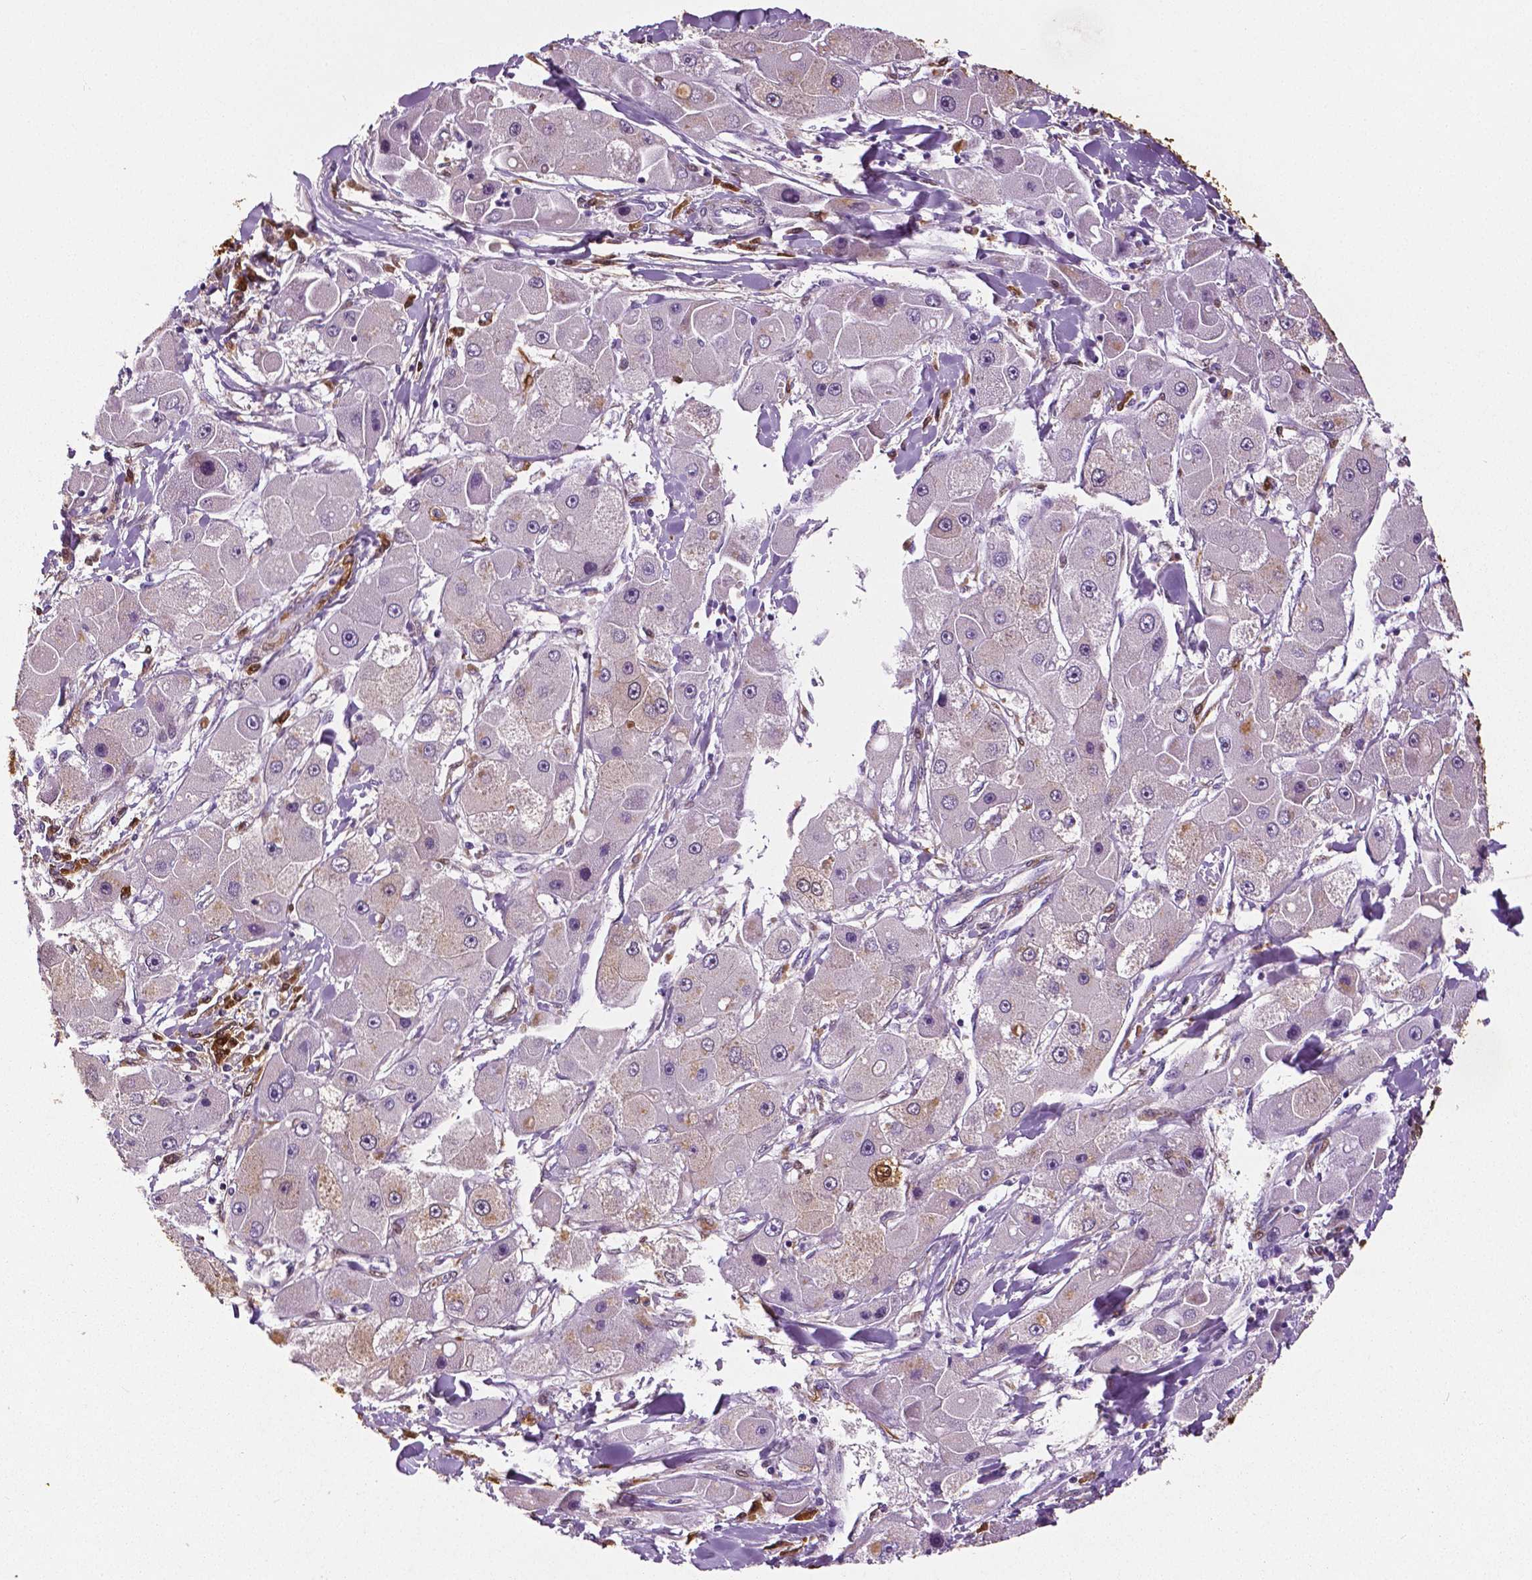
{"staining": {"intensity": "moderate", "quantity": "<25%", "location": "cytoplasmic/membranous,nuclear"}, "tissue": "liver cancer", "cell_type": "Tumor cells", "image_type": "cancer", "snomed": [{"axis": "morphology", "description": "Carcinoma, Hepatocellular, NOS"}, {"axis": "topography", "description": "Liver"}], "caption": "Tumor cells show low levels of moderate cytoplasmic/membranous and nuclear expression in about <25% of cells in human hepatocellular carcinoma (liver).", "gene": "PHGDH", "patient": {"sex": "male", "age": 24}}